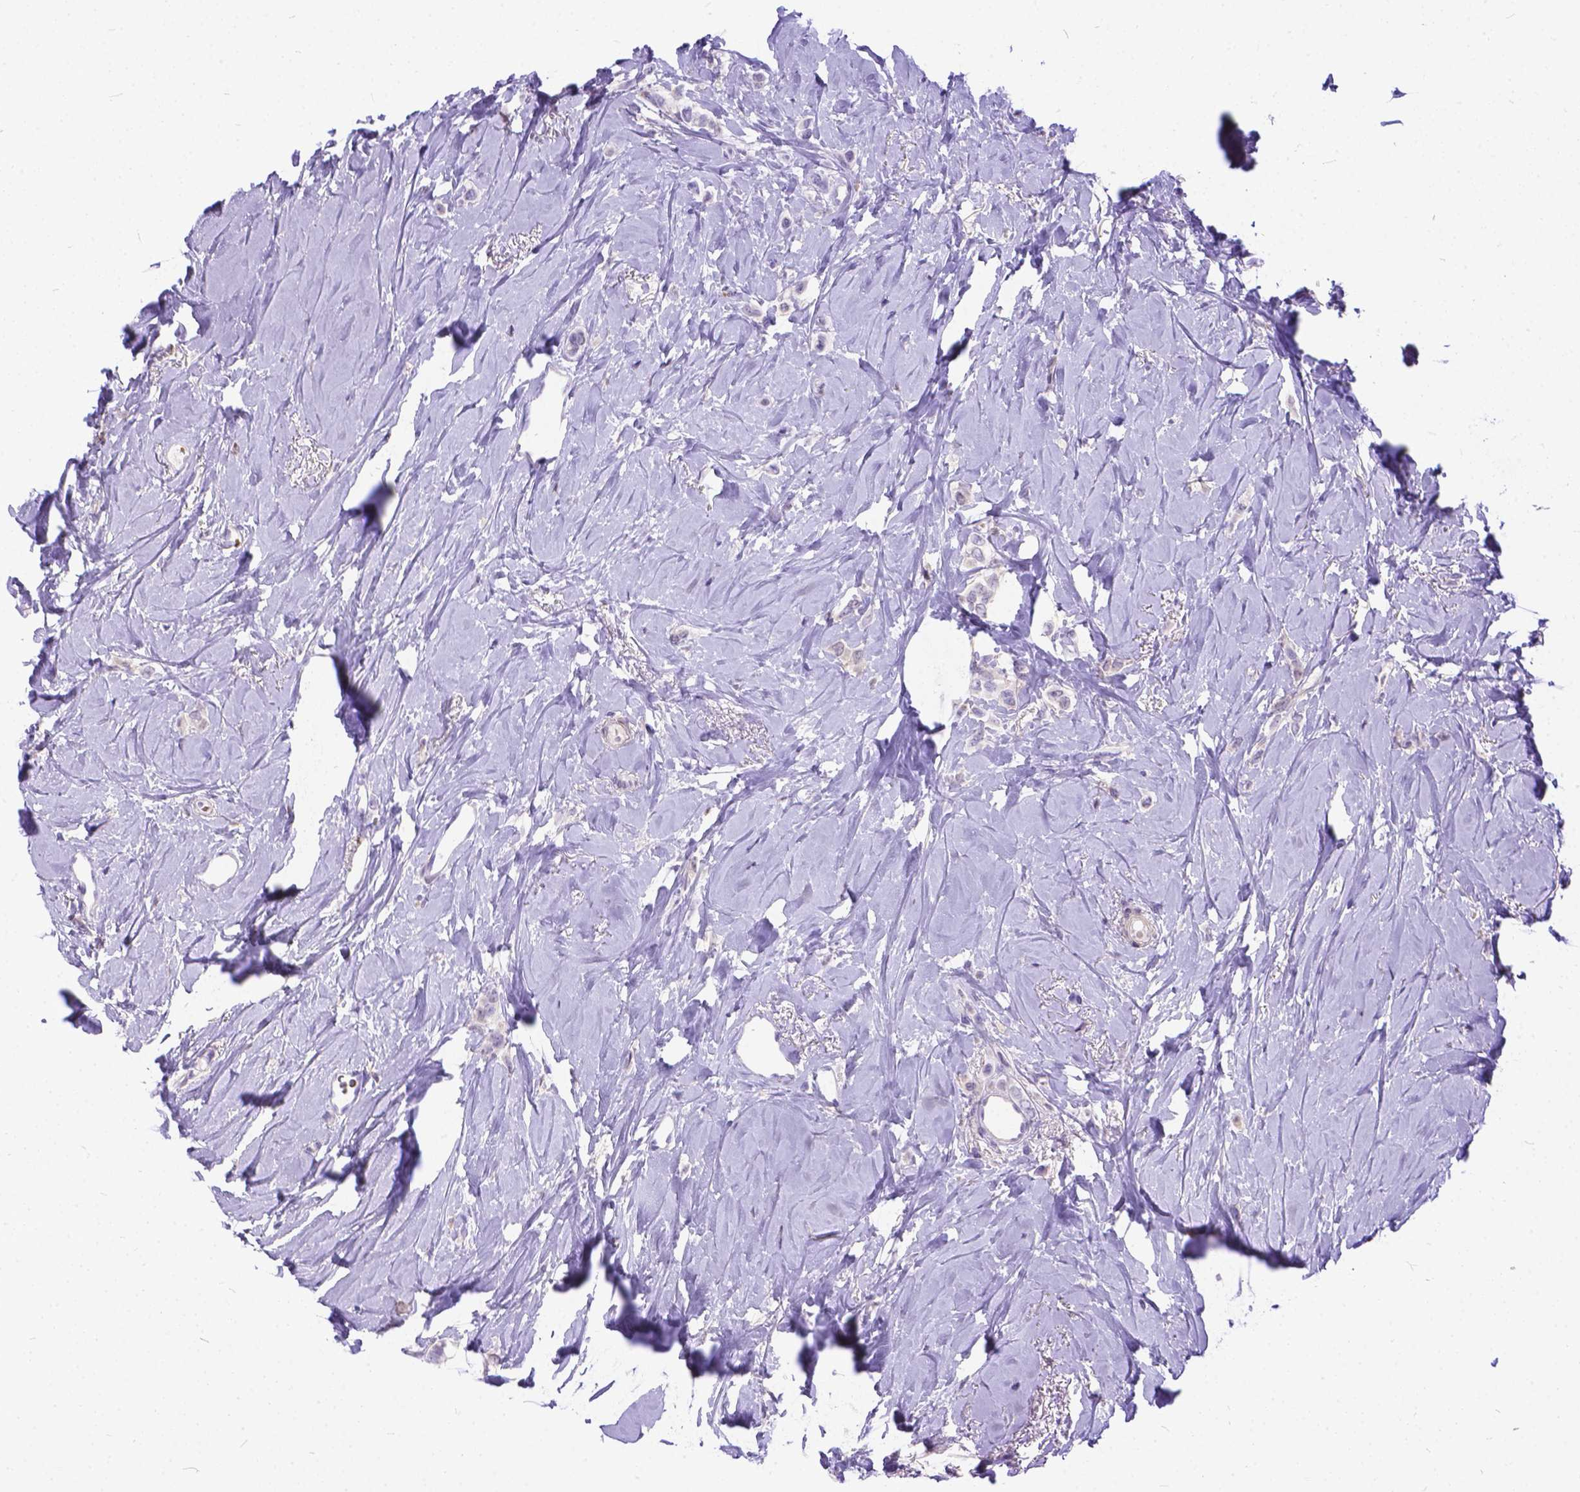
{"staining": {"intensity": "negative", "quantity": "none", "location": "none"}, "tissue": "breast cancer", "cell_type": "Tumor cells", "image_type": "cancer", "snomed": [{"axis": "morphology", "description": "Lobular carcinoma"}, {"axis": "topography", "description": "Breast"}], "caption": "Lobular carcinoma (breast) was stained to show a protein in brown. There is no significant positivity in tumor cells.", "gene": "TMEM169", "patient": {"sex": "female", "age": 66}}